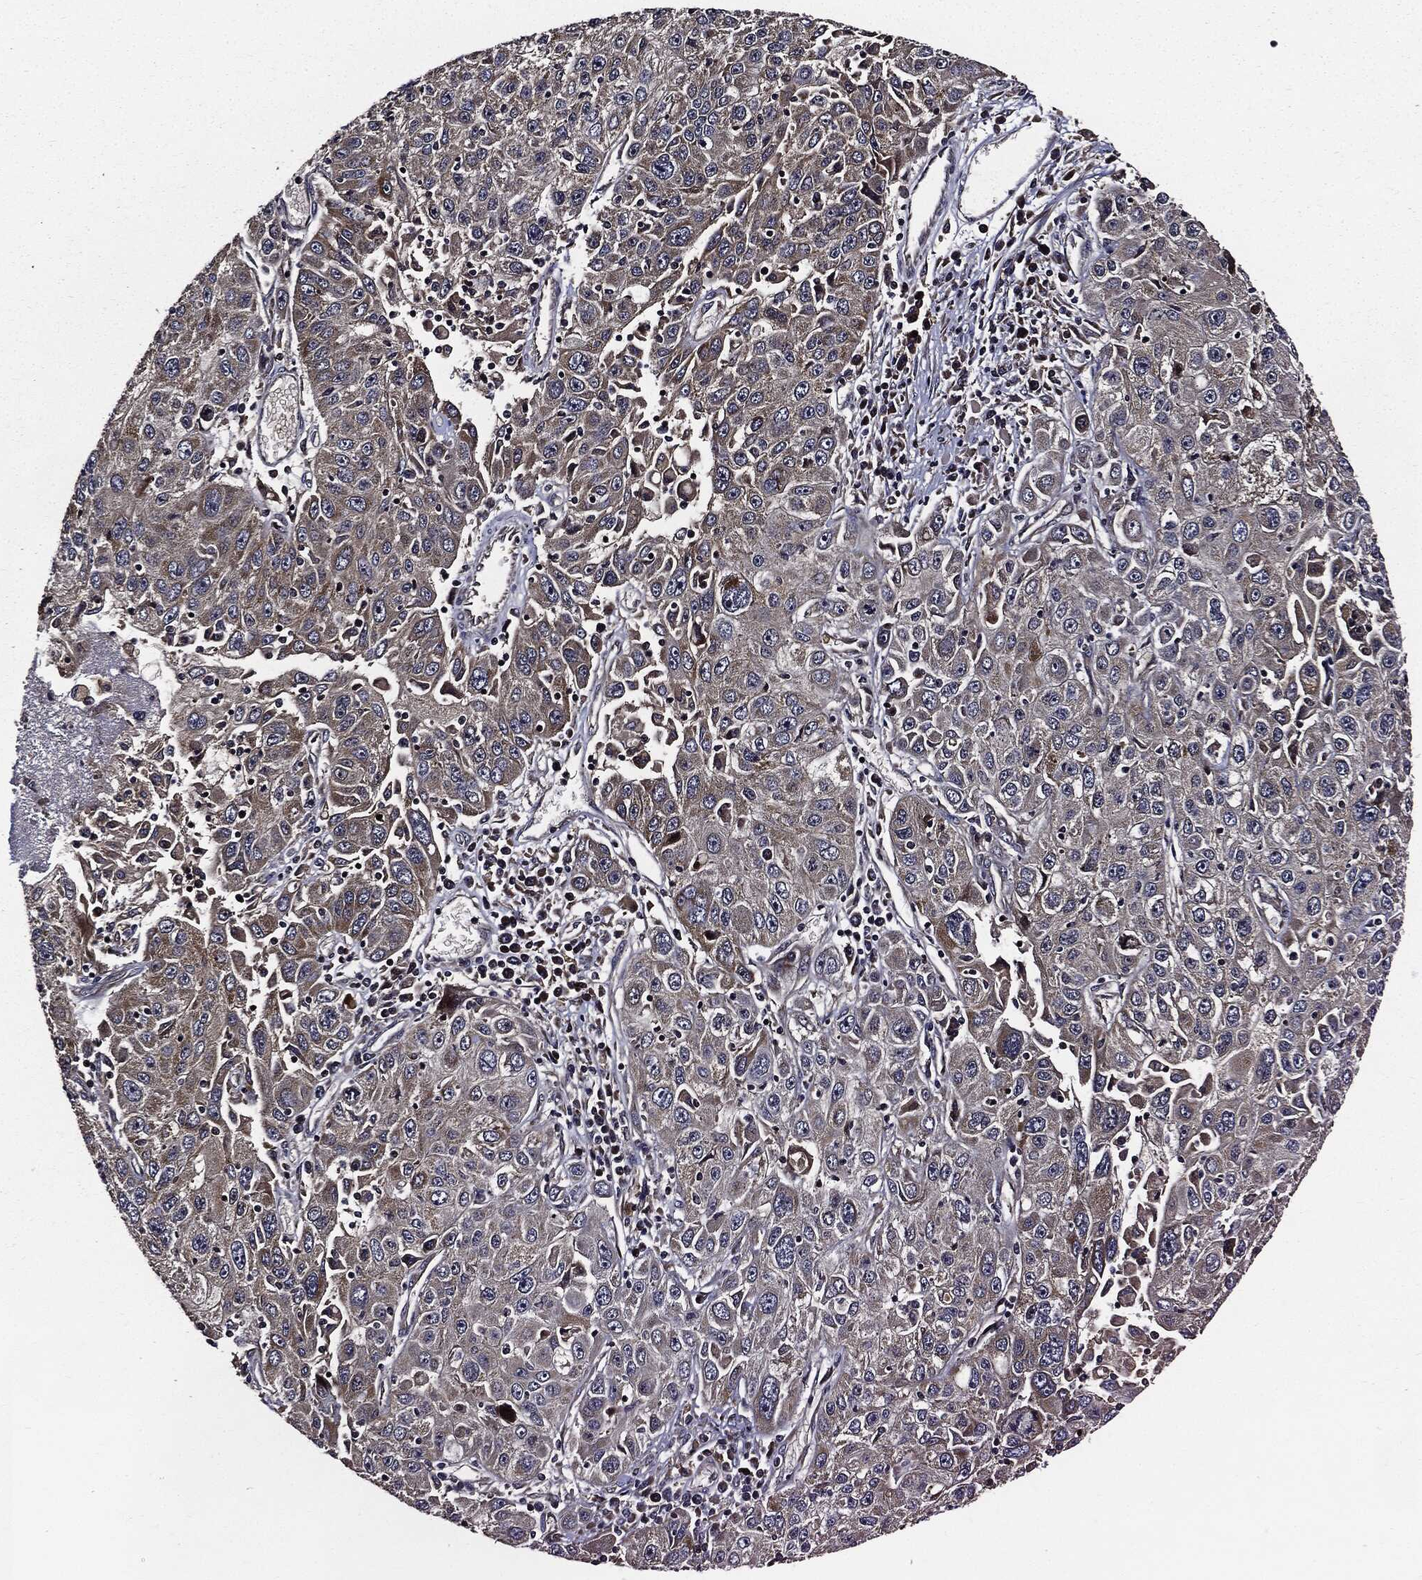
{"staining": {"intensity": "moderate", "quantity": "<25%", "location": "cytoplasmic/membranous"}, "tissue": "stomach cancer", "cell_type": "Tumor cells", "image_type": "cancer", "snomed": [{"axis": "morphology", "description": "Adenocarcinoma, NOS"}, {"axis": "topography", "description": "Stomach"}], "caption": "IHC (DAB (3,3'-diaminobenzidine)) staining of adenocarcinoma (stomach) demonstrates moderate cytoplasmic/membranous protein staining in about <25% of tumor cells.", "gene": "HTT", "patient": {"sex": "male", "age": 56}}